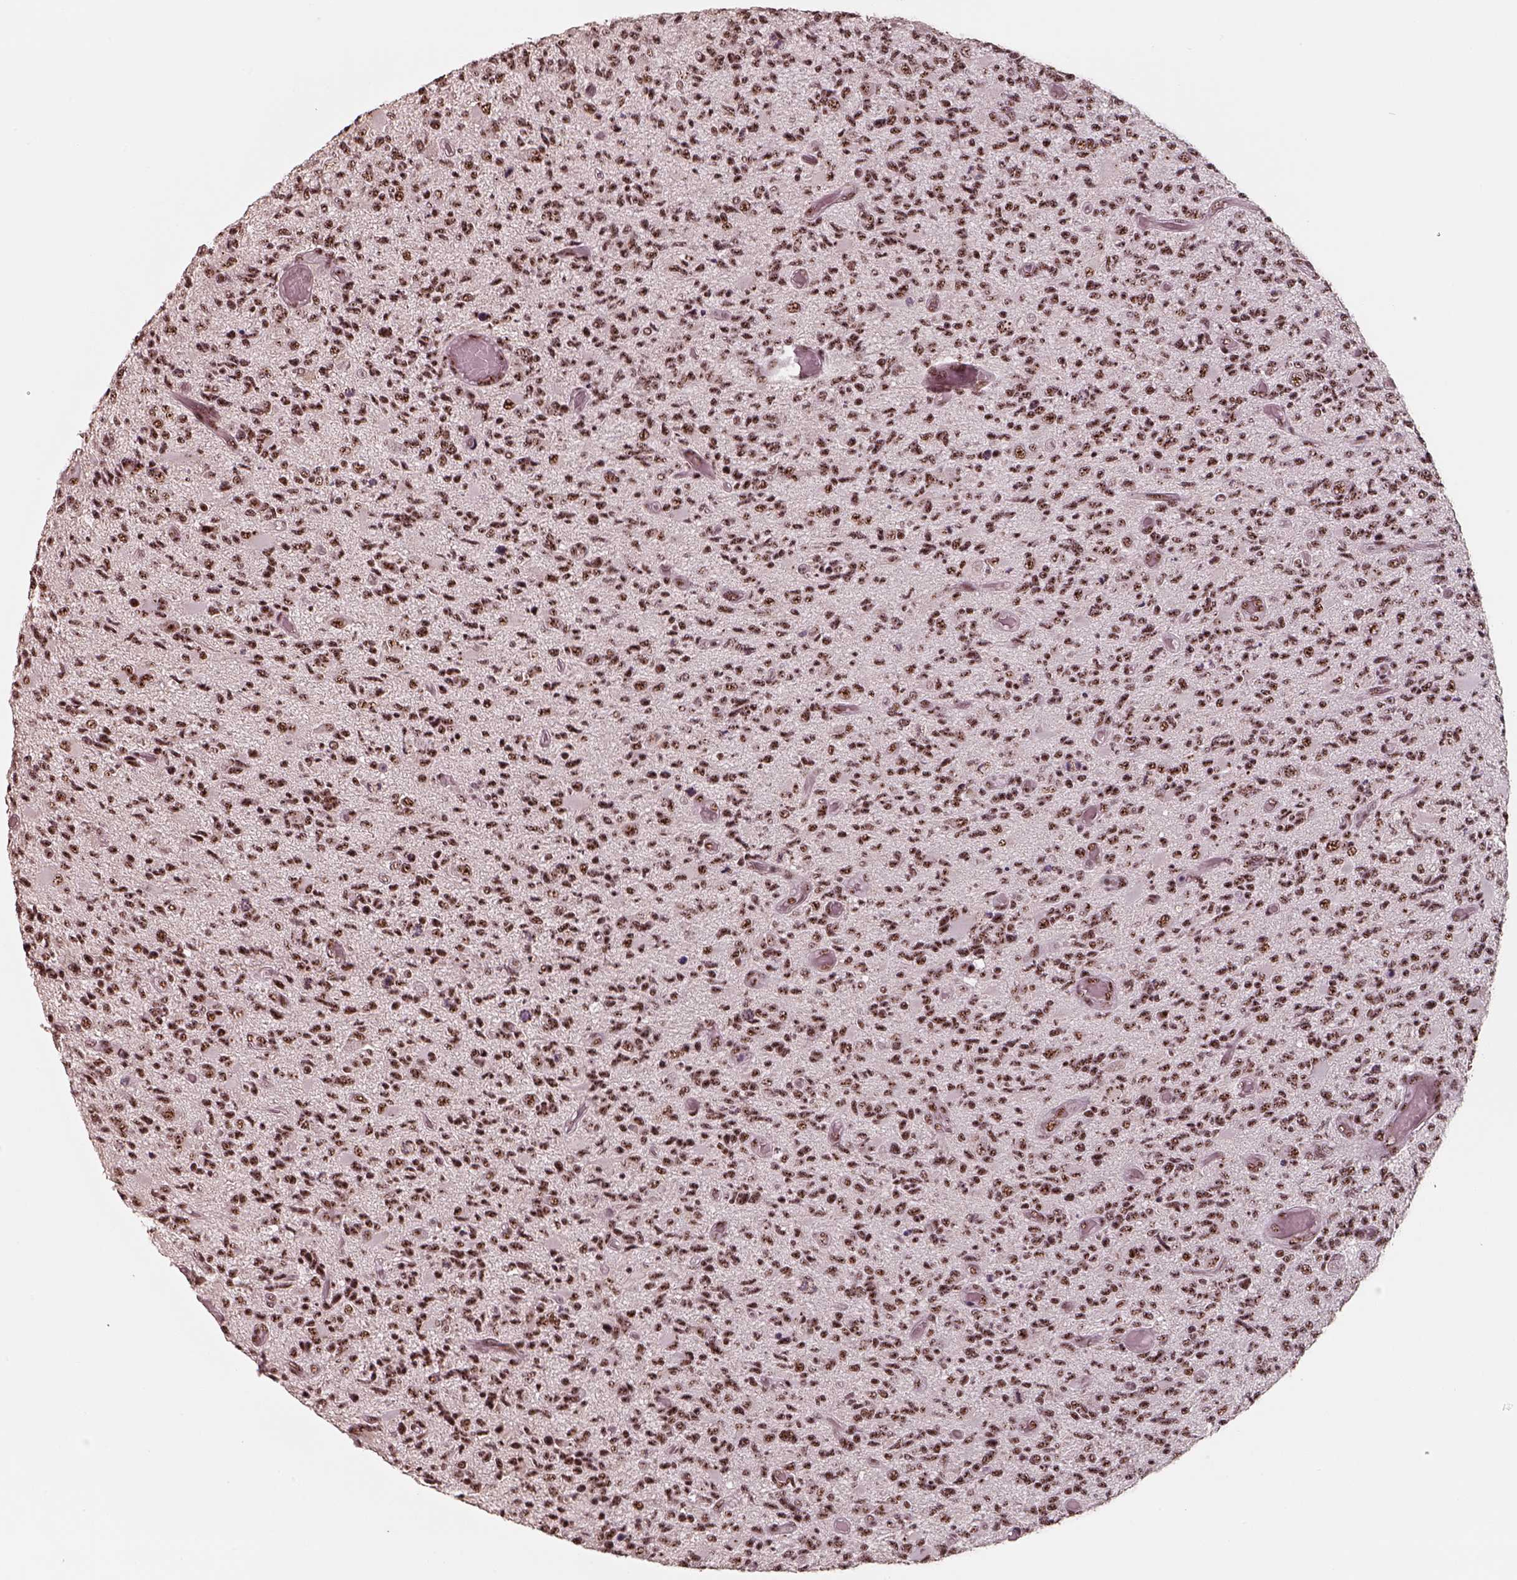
{"staining": {"intensity": "strong", "quantity": ">75%", "location": "nuclear"}, "tissue": "glioma", "cell_type": "Tumor cells", "image_type": "cancer", "snomed": [{"axis": "morphology", "description": "Glioma, malignant, High grade"}, {"axis": "topography", "description": "Brain"}], "caption": "This image exhibits IHC staining of high-grade glioma (malignant), with high strong nuclear expression in about >75% of tumor cells.", "gene": "ATXN7L3", "patient": {"sex": "female", "age": 63}}